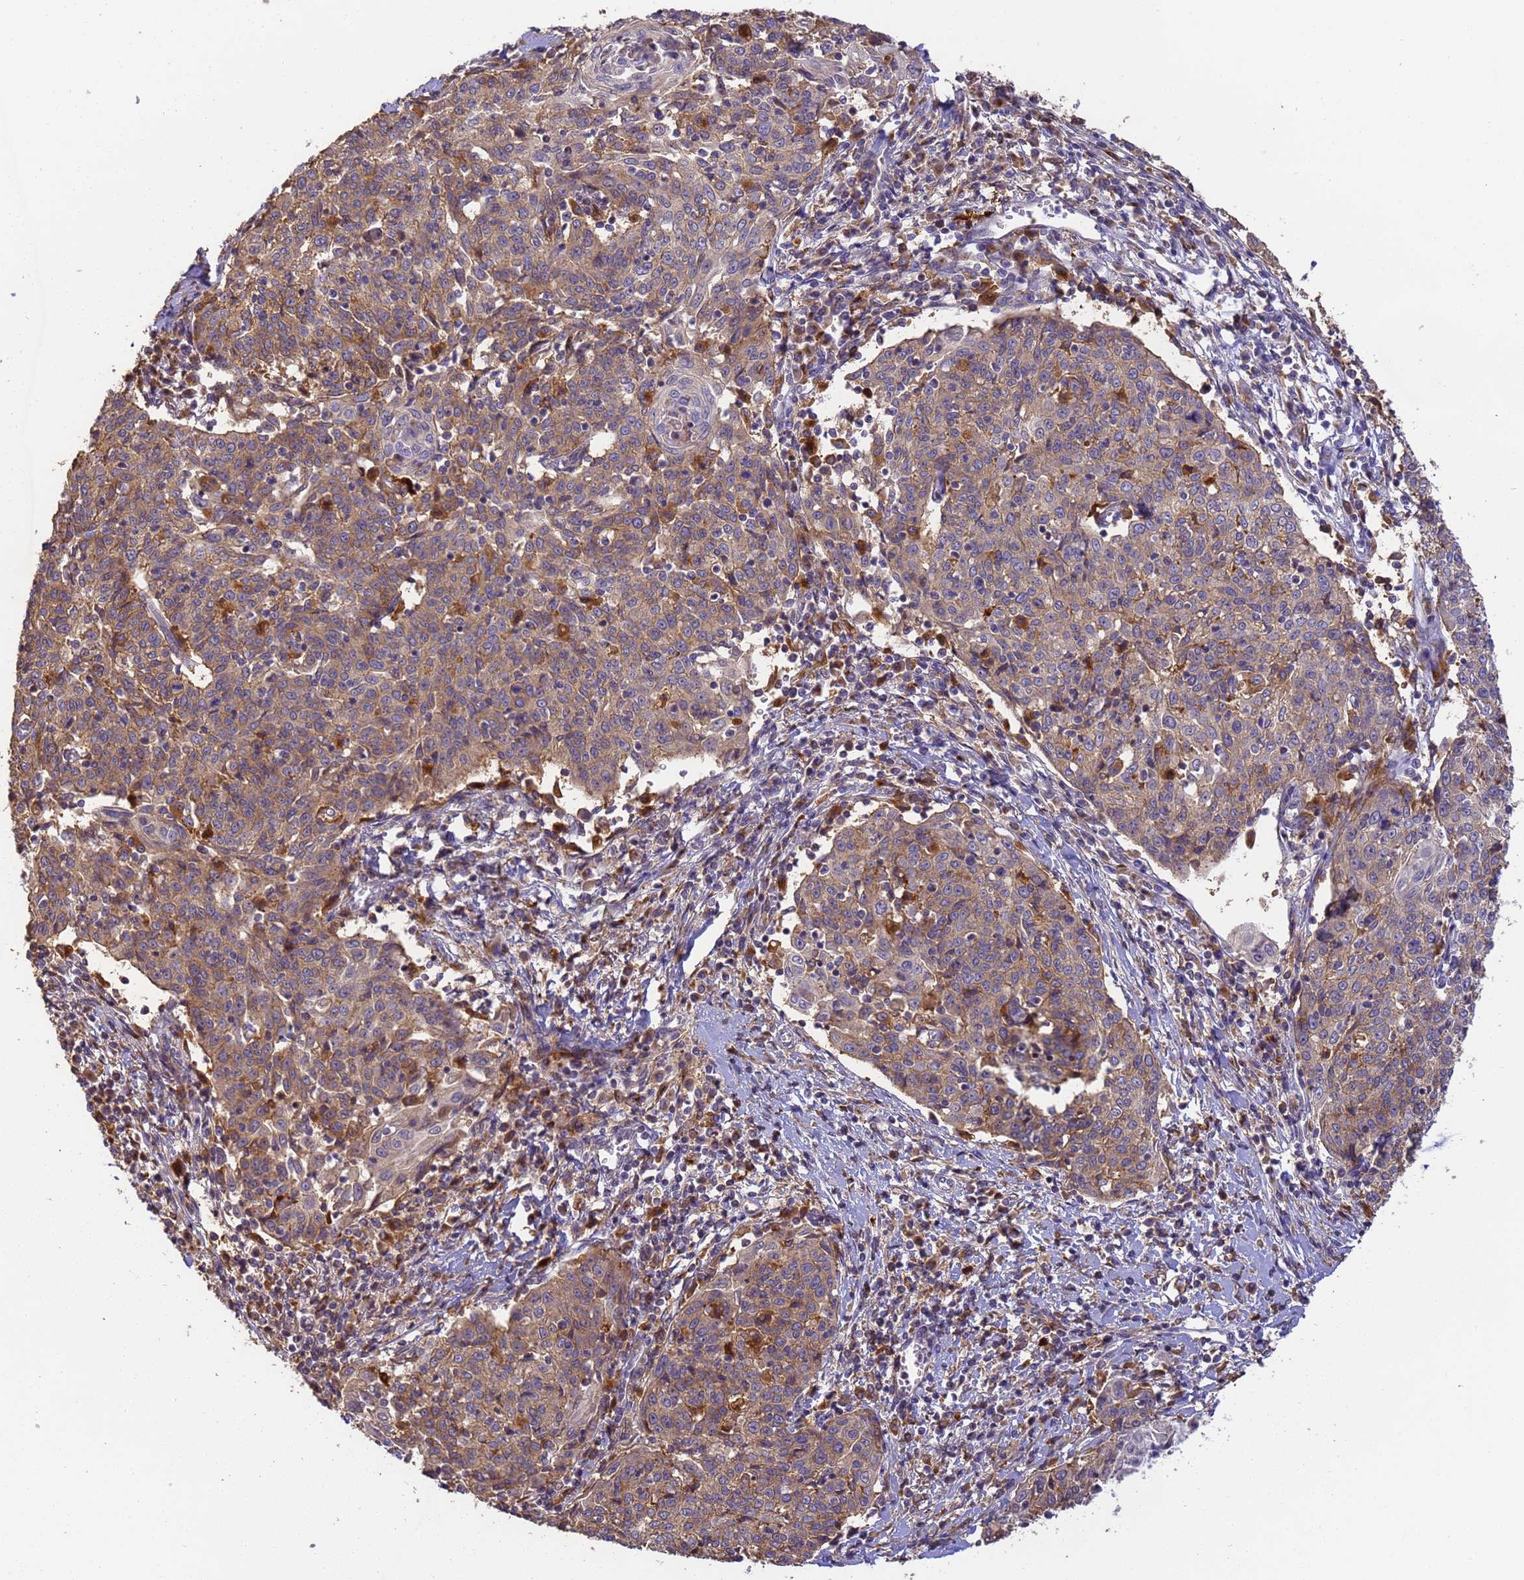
{"staining": {"intensity": "weak", "quantity": ">75%", "location": "cytoplasmic/membranous"}, "tissue": "cervical cancer", "cell_type": "Tumor cells", "image_type": "cancer", "snomed": [{"axis": "morphology", "description": "Squamous cell carcinoma, NOS"}, {"axis": "topography", "description": "Cervix"}], "caption": "This is an image of immunohistochemistry staining of cervical cancer (squamous cell carcinoma), which shows weak positivity in the cytoplasmic/membranous of tumor cells.", "gene": "M6PR", "patient": {"sex": "female", "age": 48}}